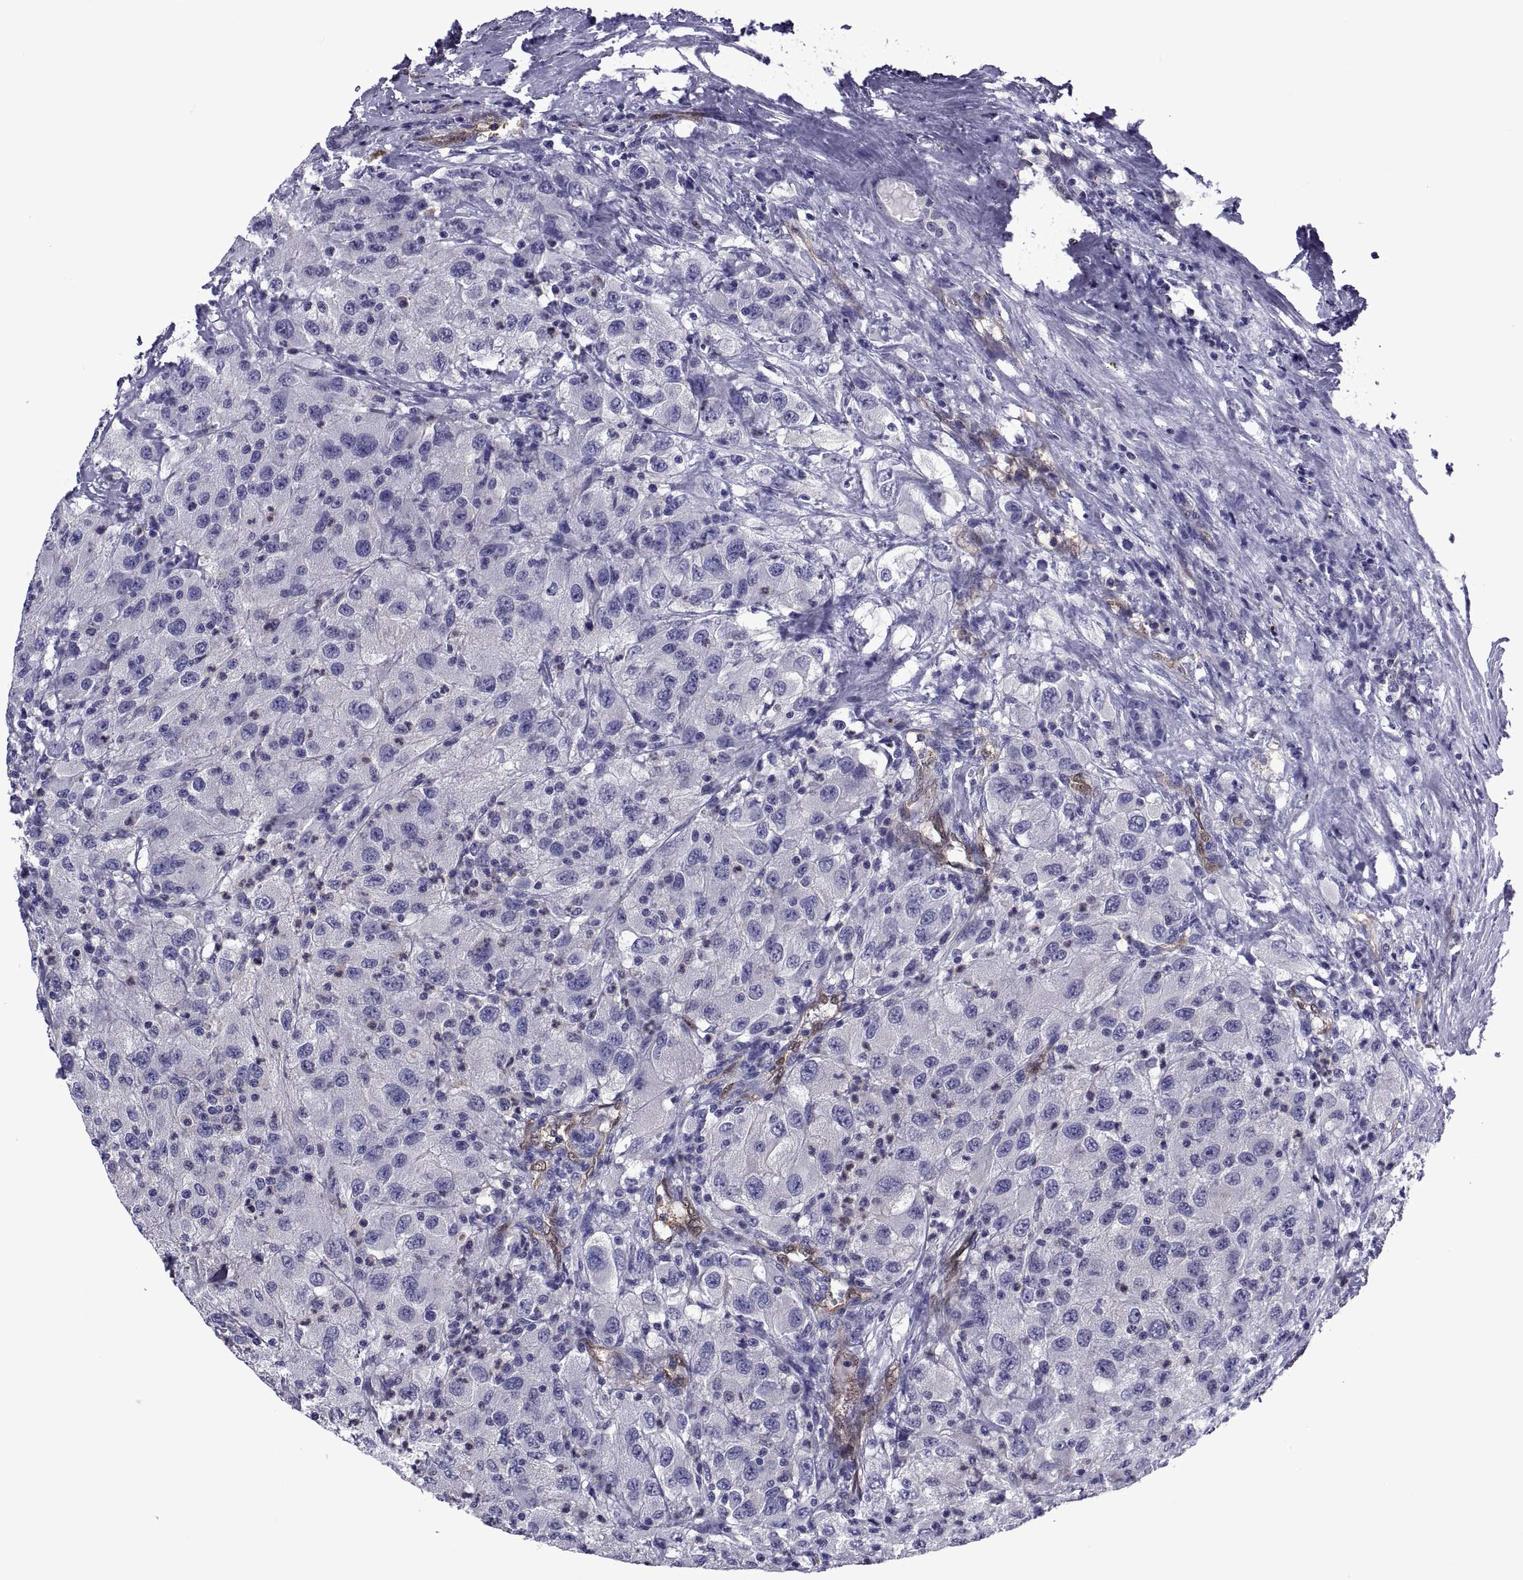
{"staining": {"intensity": "negative", "quantity": "none", "location": "none"}, "tissue": "renal cancer", "cell_type": "Tumor cells", "image_type": "cancer", "snomed": [{"axis": "morphology", "description": "Adenocarcinoma, NOS"}, {"axis": "topography", "description": "Kidney"}], "caption": "Immunohistochemistry of renal adenocarcinoma shows no positivity in tumor cells. (Immunohistochemistry (ihc), brightfield microscopy, high magnification).", "gene": "LCN9", "patient": {"sex": "female", "age": 67}}